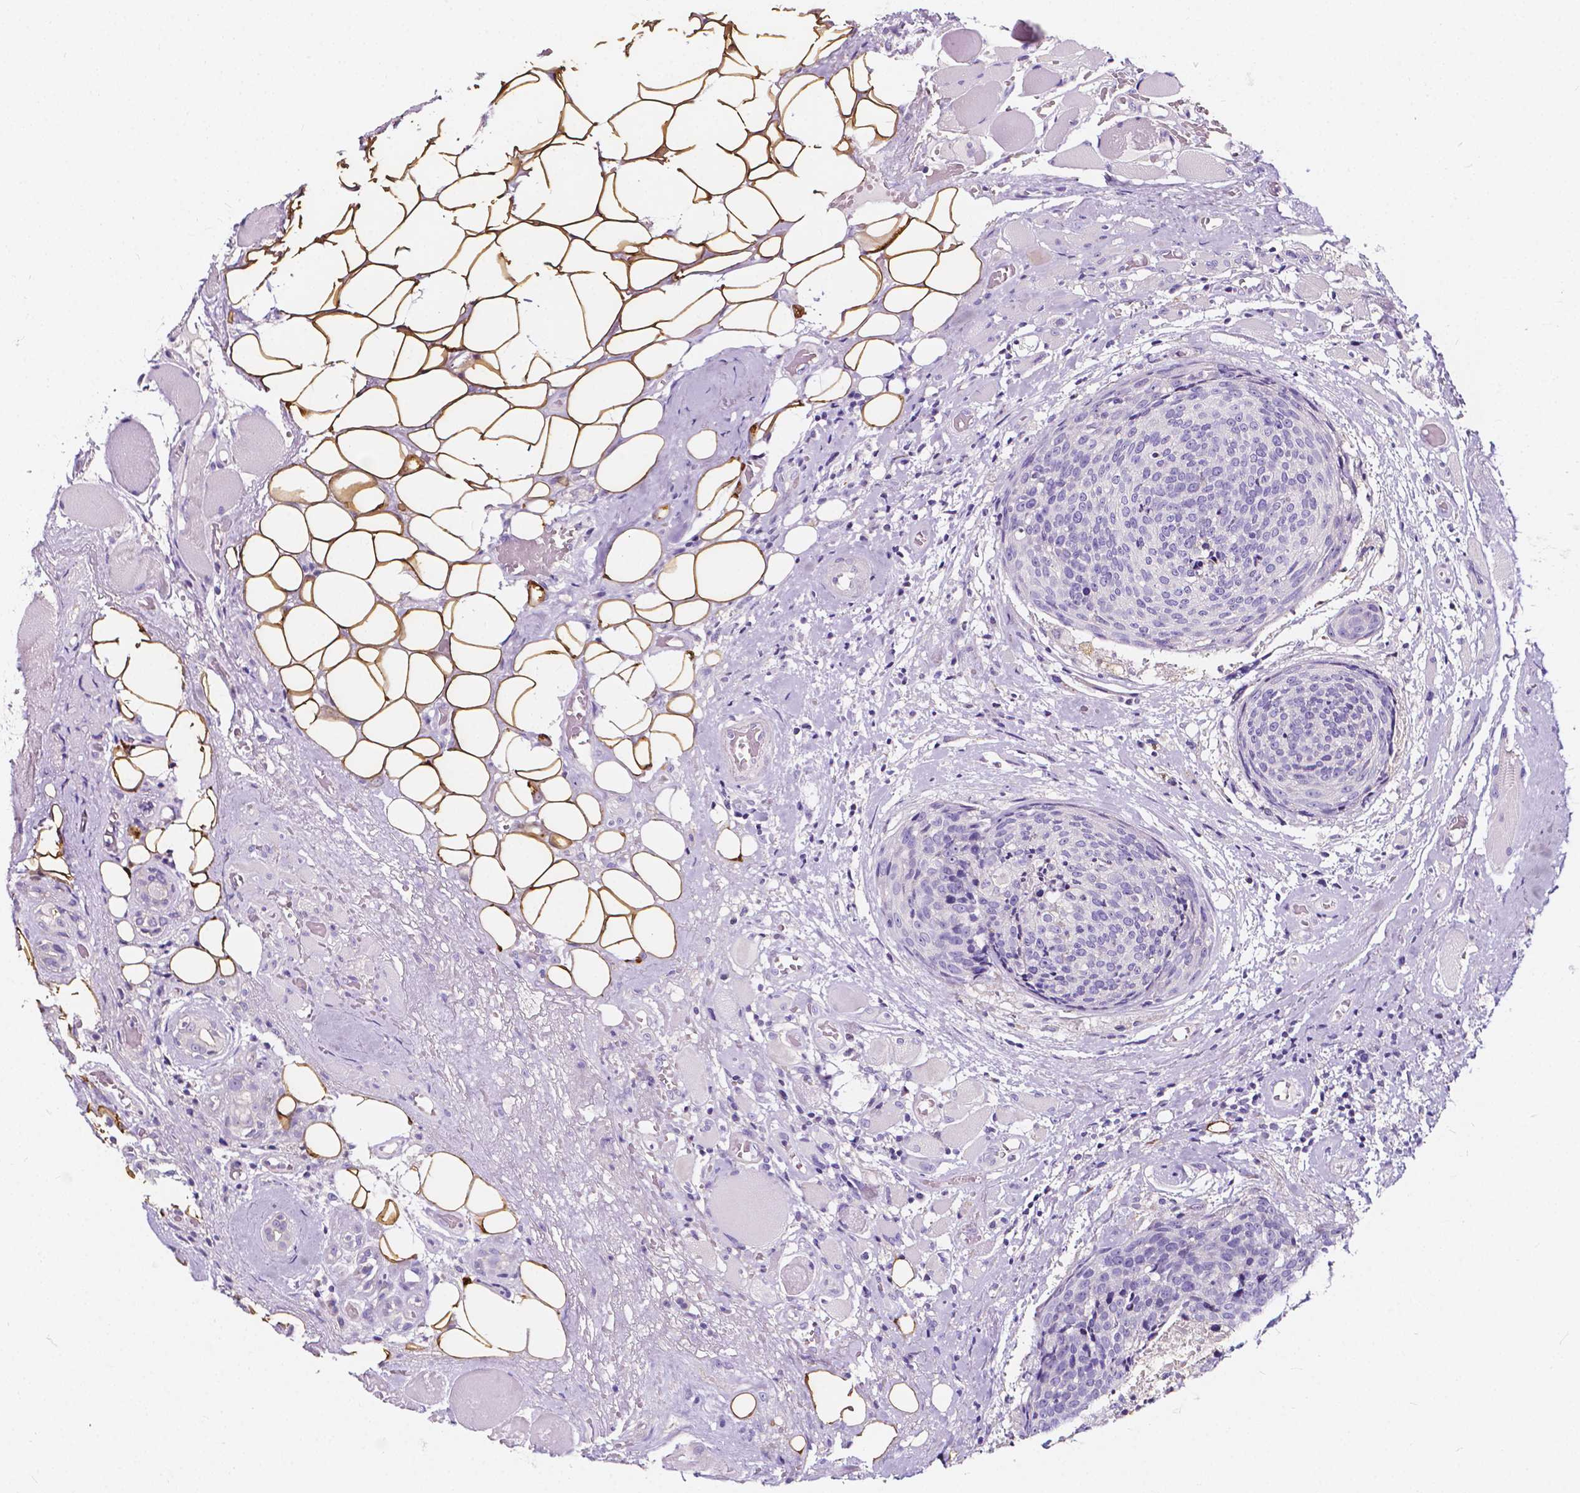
{"staining": {"intensity": "negative", "quantity": "none", "location": "none"}, "tissue": "head and neck cancer", "cell_type": "Tumor cells", "image_type": "cancer", "snomed": [{"axis": "morphology", "description": "Squamous cell carcinoma, NOS"}, {"axis": "topography", "description": "Oral tissue"}, {"axis": "topography", "description": "Head-Neck"}], "caption": "High magnification brightfield microscopy of head and neck squamous cell carcinoma stained with DAB (3,3'-diaminobenzidine) (brown) and counterstained with hematoxylin (blue): tumor cells show no significant expression.", "gene": "CLSTN2", "patient": {"sex": "male", "age": 64}}